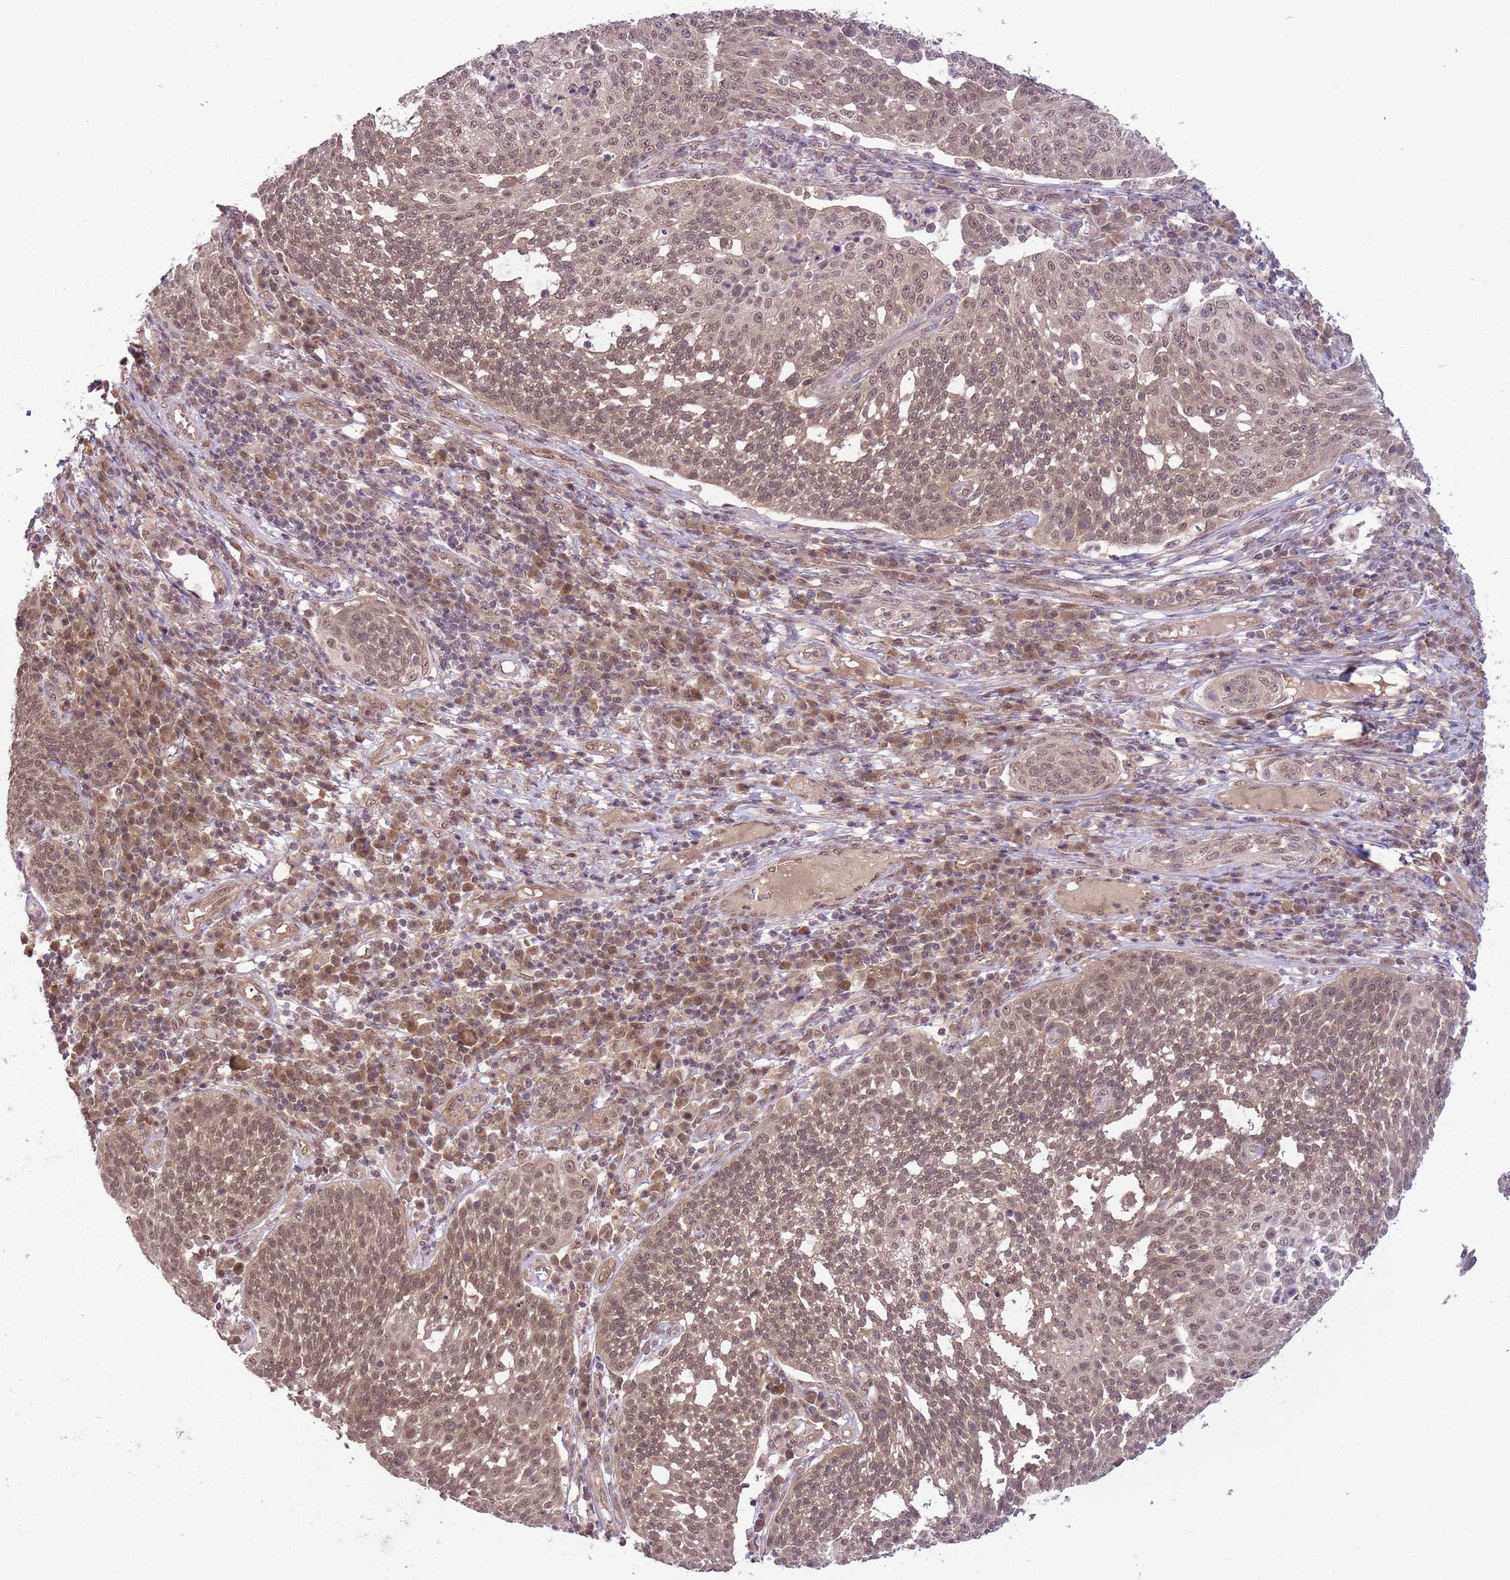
{"staining": {"intensity": "weak", "quantity": ">75%", "location": "cytoplasmic/membranous,nuclear"}, "tissue": "cervical cancer", "cell_type": "Tumor cells", "image_type": "cancer", "snomed": [{"axis": "morphology", "description": "Squamous cell carcinoma, NOS"}, {"axis": "topography", "description": "Cervix"}], "caption": "Cervical cancer stained with immunohistochemistry displays weak cytoplasmic/membranous and nuclear positivity in approximately >75% of tumor cells.", "gene": "ADAMTS3", "patient": {"sex": "female", "age": 34}}